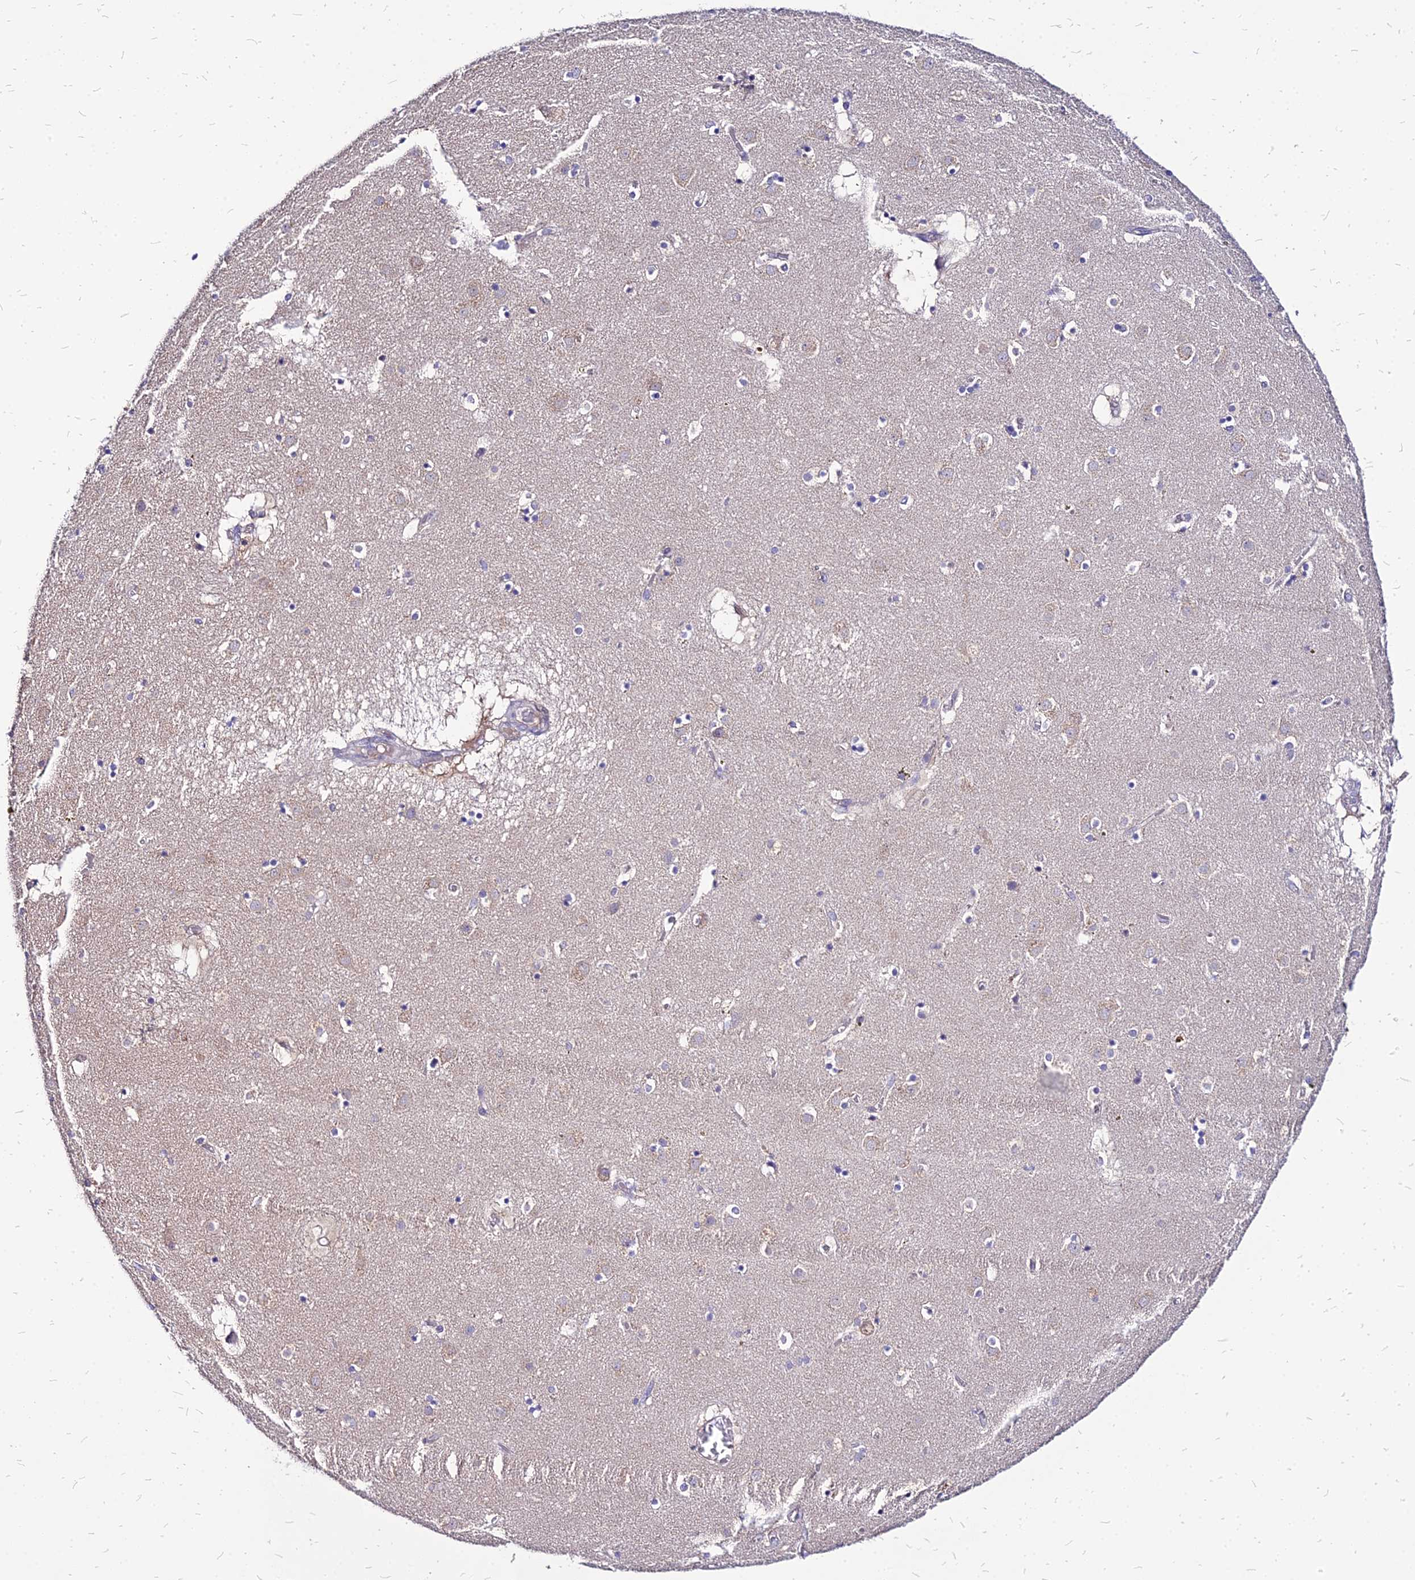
{"staining": {"intensity": "negative", "quantity": "none", "location": "none"}, "tissue": "caudate", "cell_type": "Glial cells", "image_type": "normal", "snomed": [{"axis": "morphology", "description": "Normal tissue, NOS"}, {"axis": "topography", "description": "Lateral ventricle wall"}], "caption": "DAB (3,3'-diaminobenzidine) immunohistochemical staining of unremarkable human caudate exhibits no significant expression in glial cells. (DAB (3,3'-diaminobenzidine) IHC visualized using brightfield microscopy, high magnification).", "gene": "COMMD10", "patient": {"sex": "male", "age": 70}}